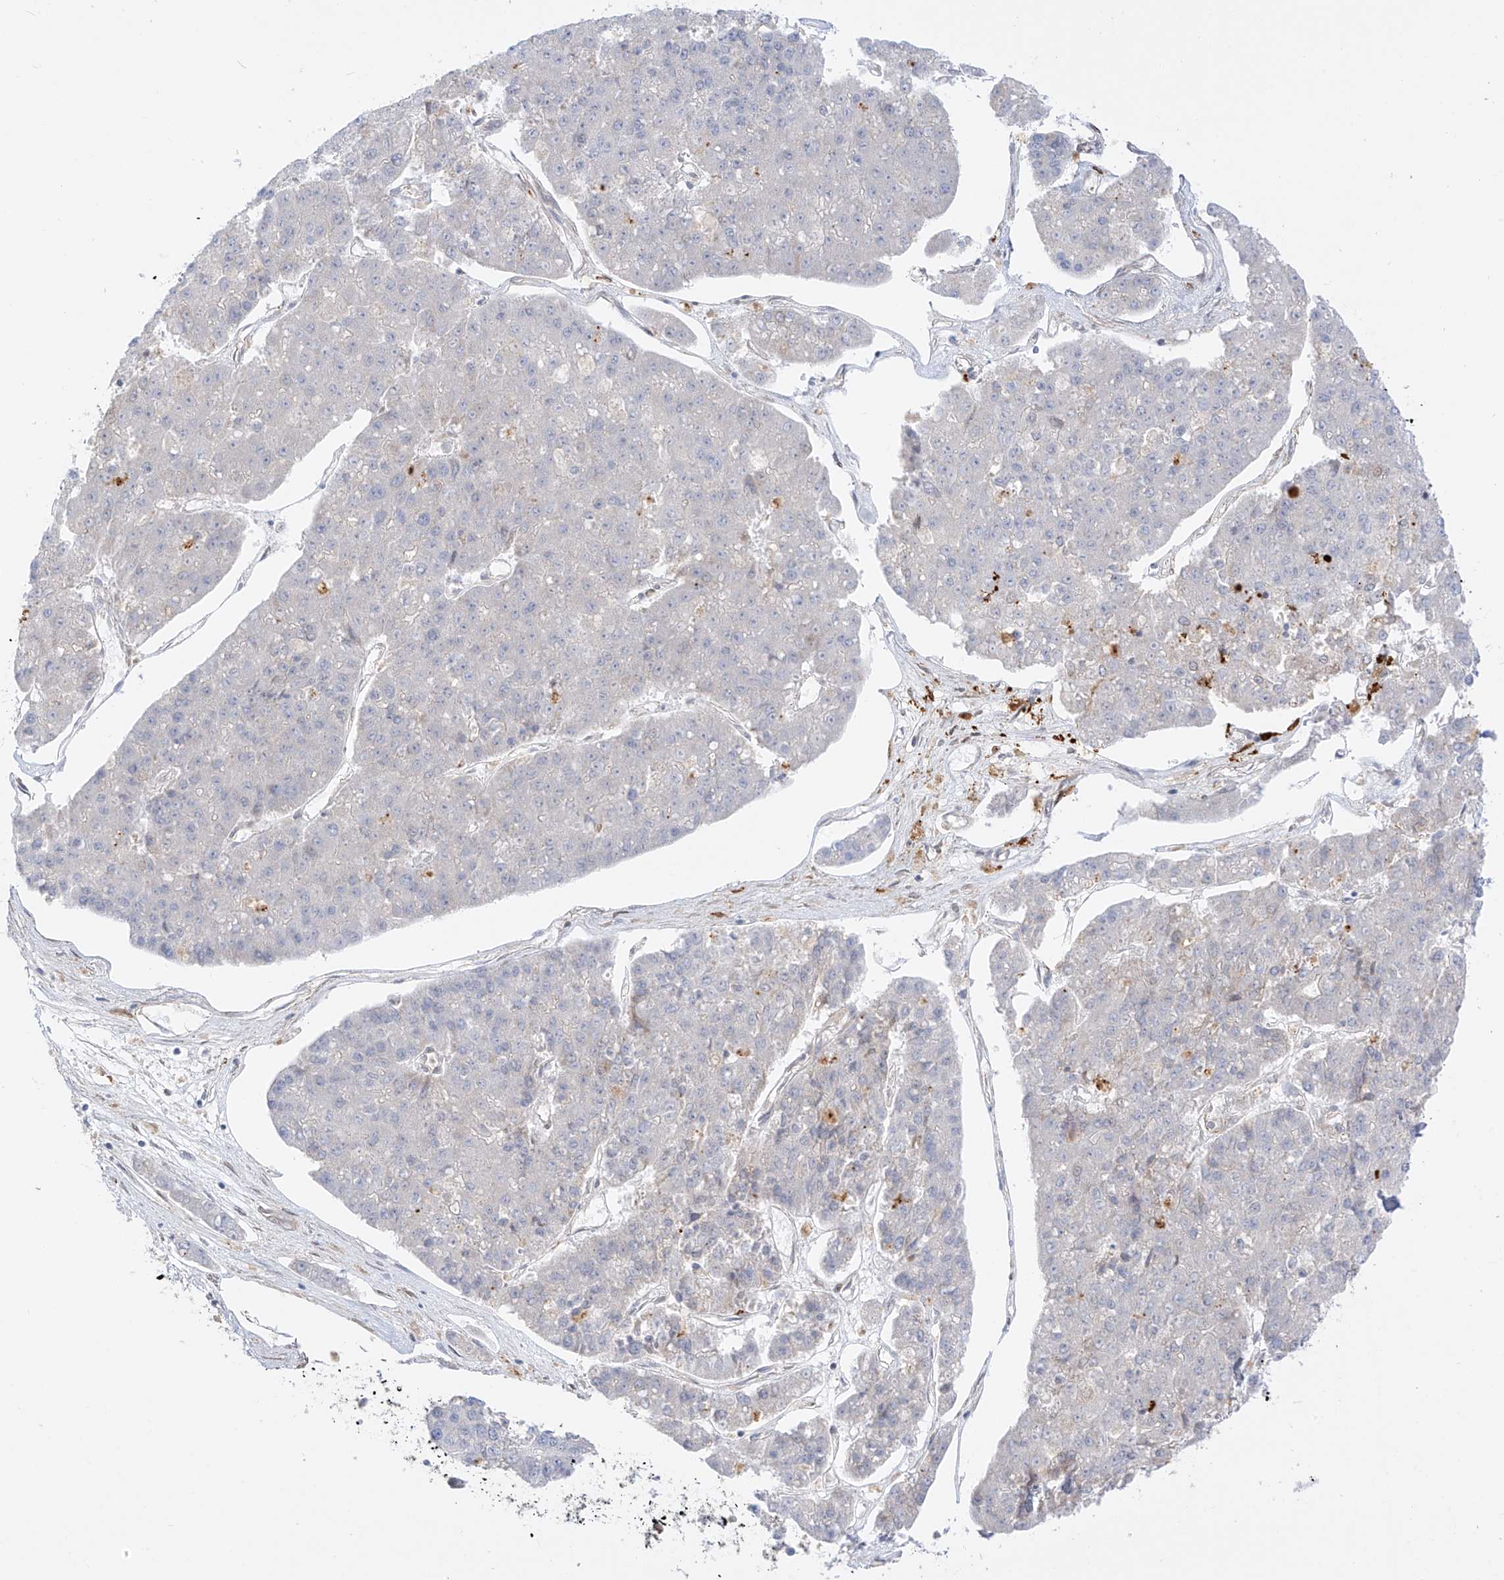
{"staining": {"intensity": "negative", "quantity": "none", "location": "none"}, "tissue": "pancreatic cancer", "cell_type": "Tumor cells", "image_type": "cancer", "snomed": [{"axis": "morphology", "description": "Adenocarcinoma, NOS"}, {"axis": "topography", "description": "Pancreas"}], "caption": "An image of human pancreatic adenocarcinoma is negative for staining in tumor cells.", "gene": "PCYOX1", "patient": {"sex": "male", "age": 50}}